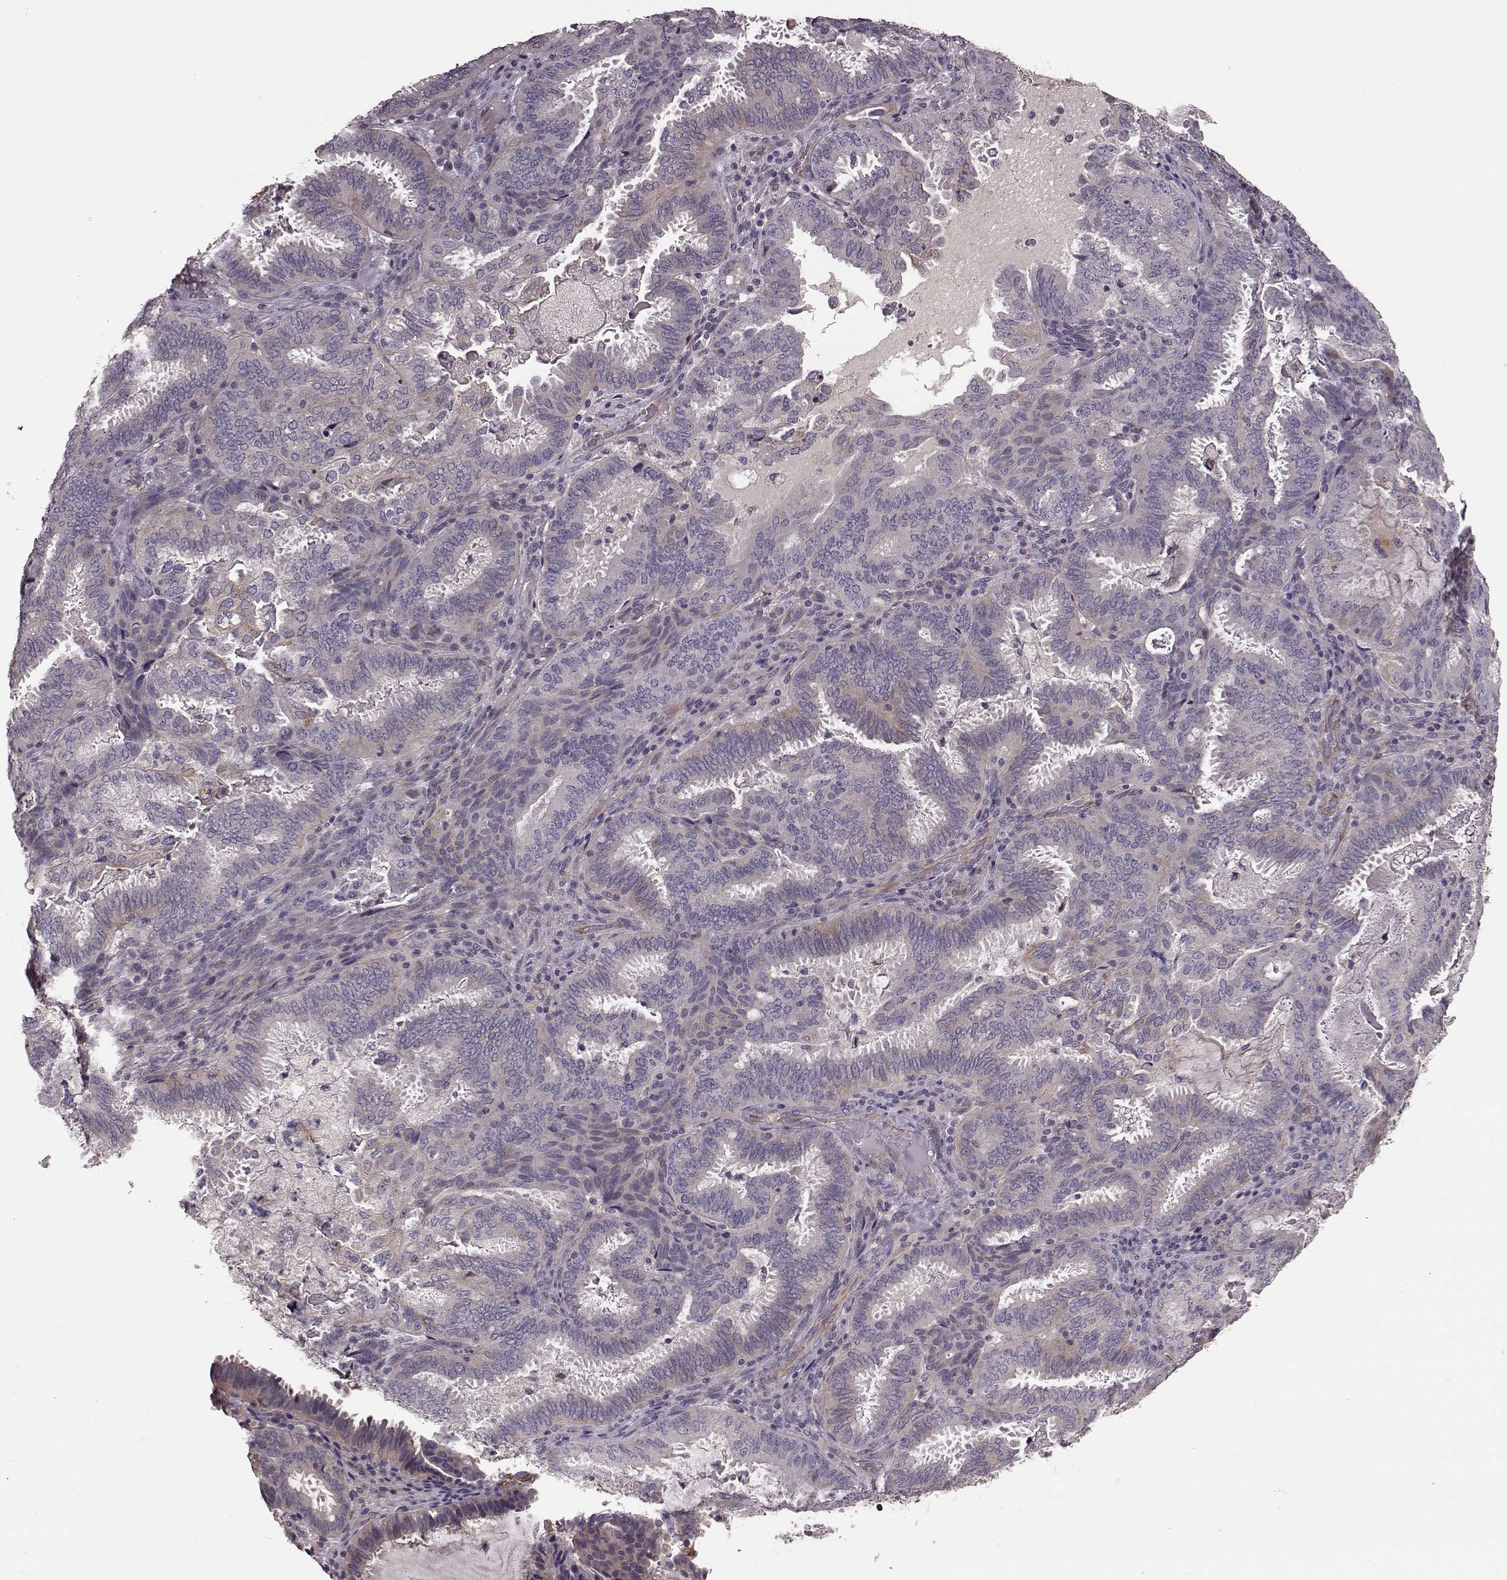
{"staining": {"intensity": "negative", "quantity": "none", "location": "none"}, "tissue": "ovarian cancer", "cell_type": "Tumor cells", "image_type": "cancer", "snomed": [{"axis": "morphology", "description": "Carcinoma, endometroid"}, {"axis": "topography", "description": "Ovary"}], "caption": "Immunohistochemistry (IHC) micrograph of neoplastic tissue: human ovarian endometroid carcinoma stained with DAB exhibits no significant protein positivity in tumor cells.", "gene": "NTF3", "patient": {"sex": "female", "age": 41}}